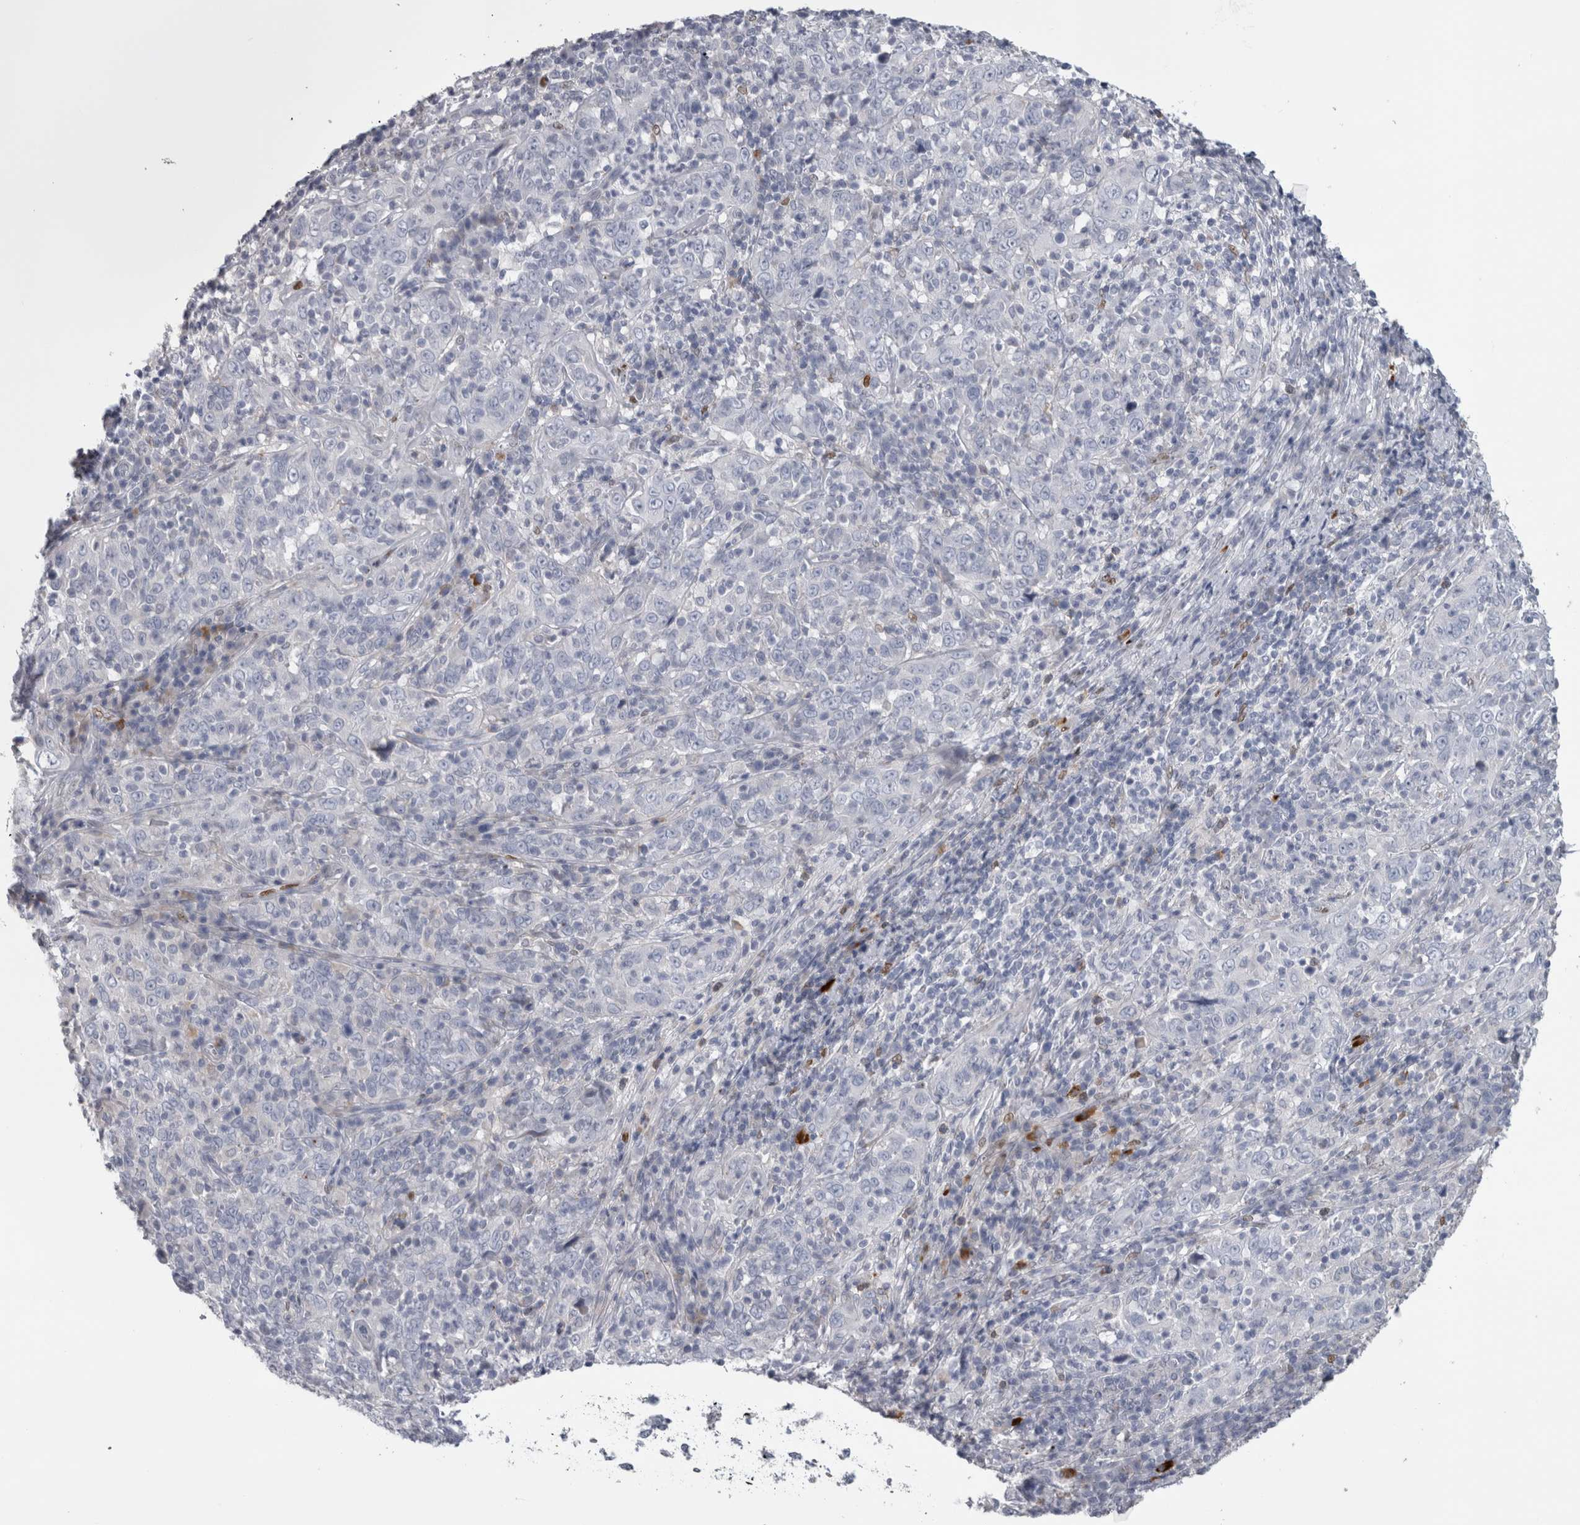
{"staining": {"intensity": "negative", "quantity": "none", "location": "none"}, "tissue": "cervical cancer", "cell_type": "Tumor cells", "image_type": "cancer", "snomed": [{"axis": "morphology", "description": "Squamous cell carcinoma, NOS"}, {"axis": "topography", "description": "Cervix"}], "caption": "Immunohistochemistry (IHC) photomicrograph of neoplastic tissue: human squamous cell carcinoma (cervical) stained with DAB reveals no significant protein expression in tumor cells. (DAB (3,3'-diaminobenzidine) IHC with hematoxylin counter stain).", "gene": "IL33", "patient": {"sex": "female", "age": 46}}